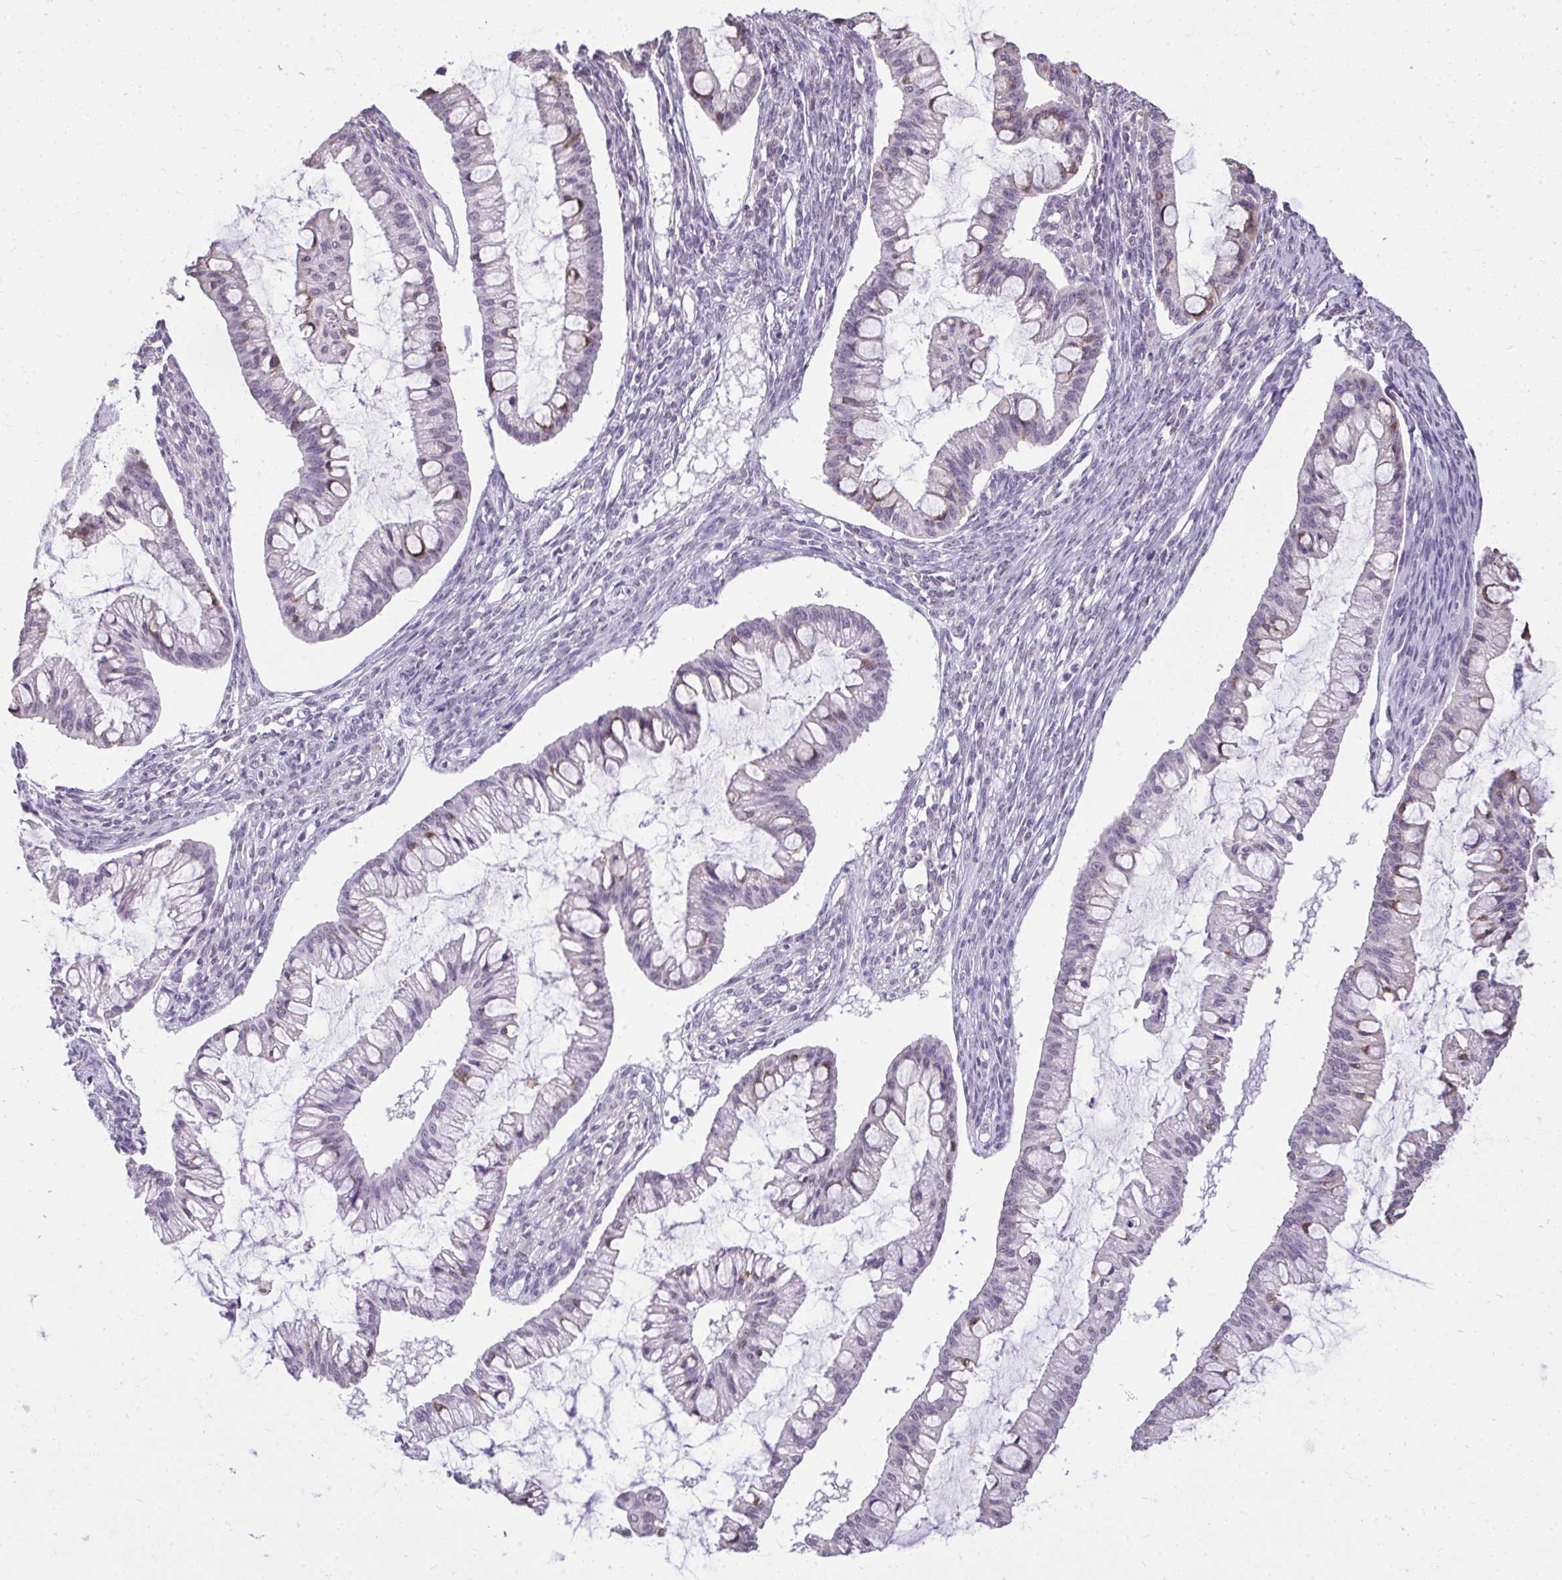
{"staining": {"intensity": "negative", "quantity": "none", "location": "none"}, "tissue": "ovarian cancer", "cell_type": "Tumor cells", "image_type": "cancer", "snomed": [{"axis": "morphology", "description": "Cystadenocarcinoma, mucinous, NOS"}, {"axis": "topography", "description": "Ovary"}], "caption": "Immunohistochemical staining of human ovarian mucinous cystadenocarcinoma displays no significant expression in tumor cells.", "gene": "NPPA", "patient": {"sex": "female", "age": 73}}